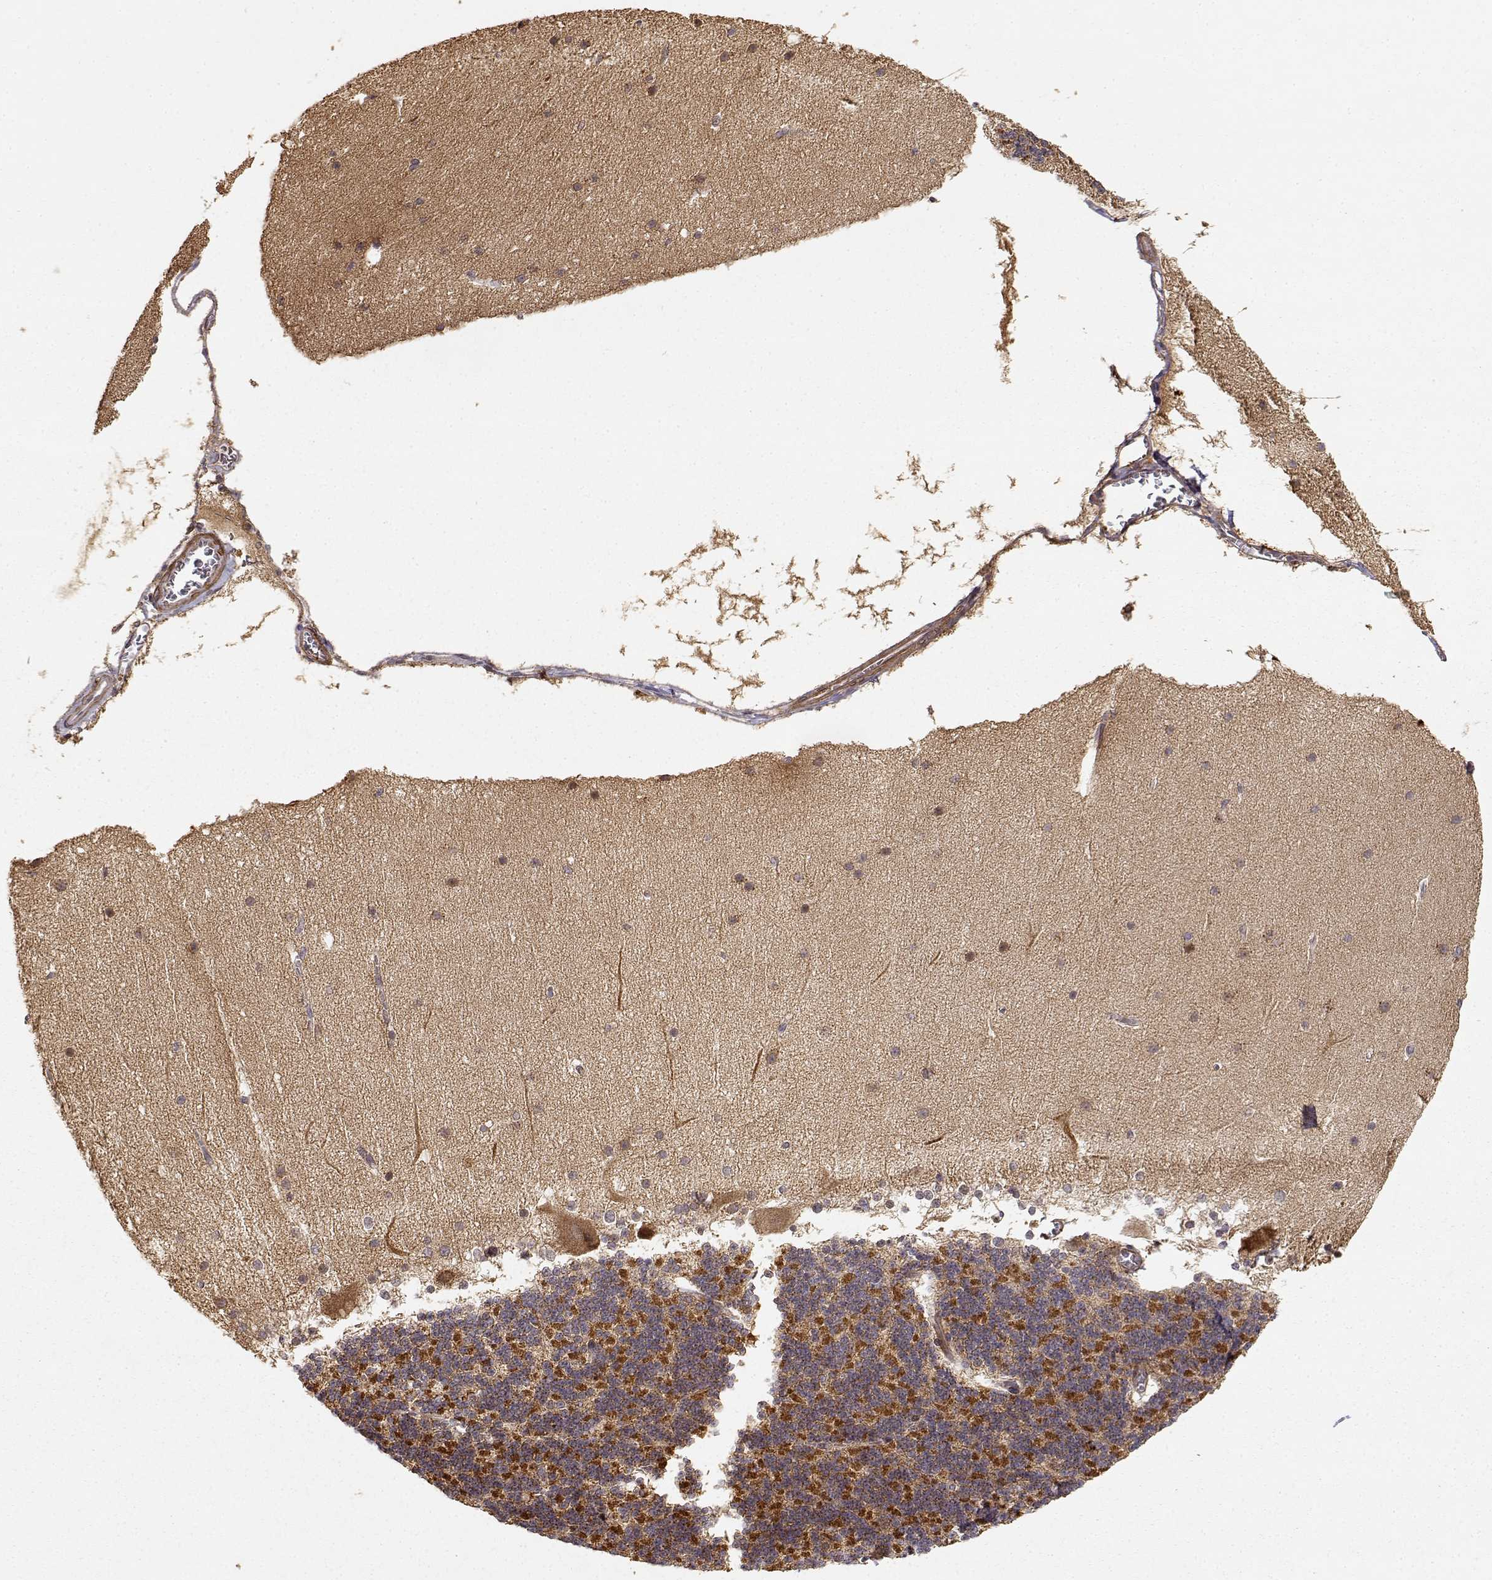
{"staining": {"intensity": "strong", "quantity": "<25%", "location": "cytoplasmic/membranous"}, "tissue": "cerebellum", "cell_type": "Cells in granular layer", "image_type": "normal", "snomed": [{"axis": "morphology", "description": "Normal tissue, NOS"}, {"axis": "topography", "description": "Cerebellum"}], "caption": "This is an image of IHC staining of unremarkable cerebellum, which shows strong staining in the cytoplasmic/membranous of cells in granular layer.", "gene": "PICK1", "patient": {"sex": "female", "age": 19}}